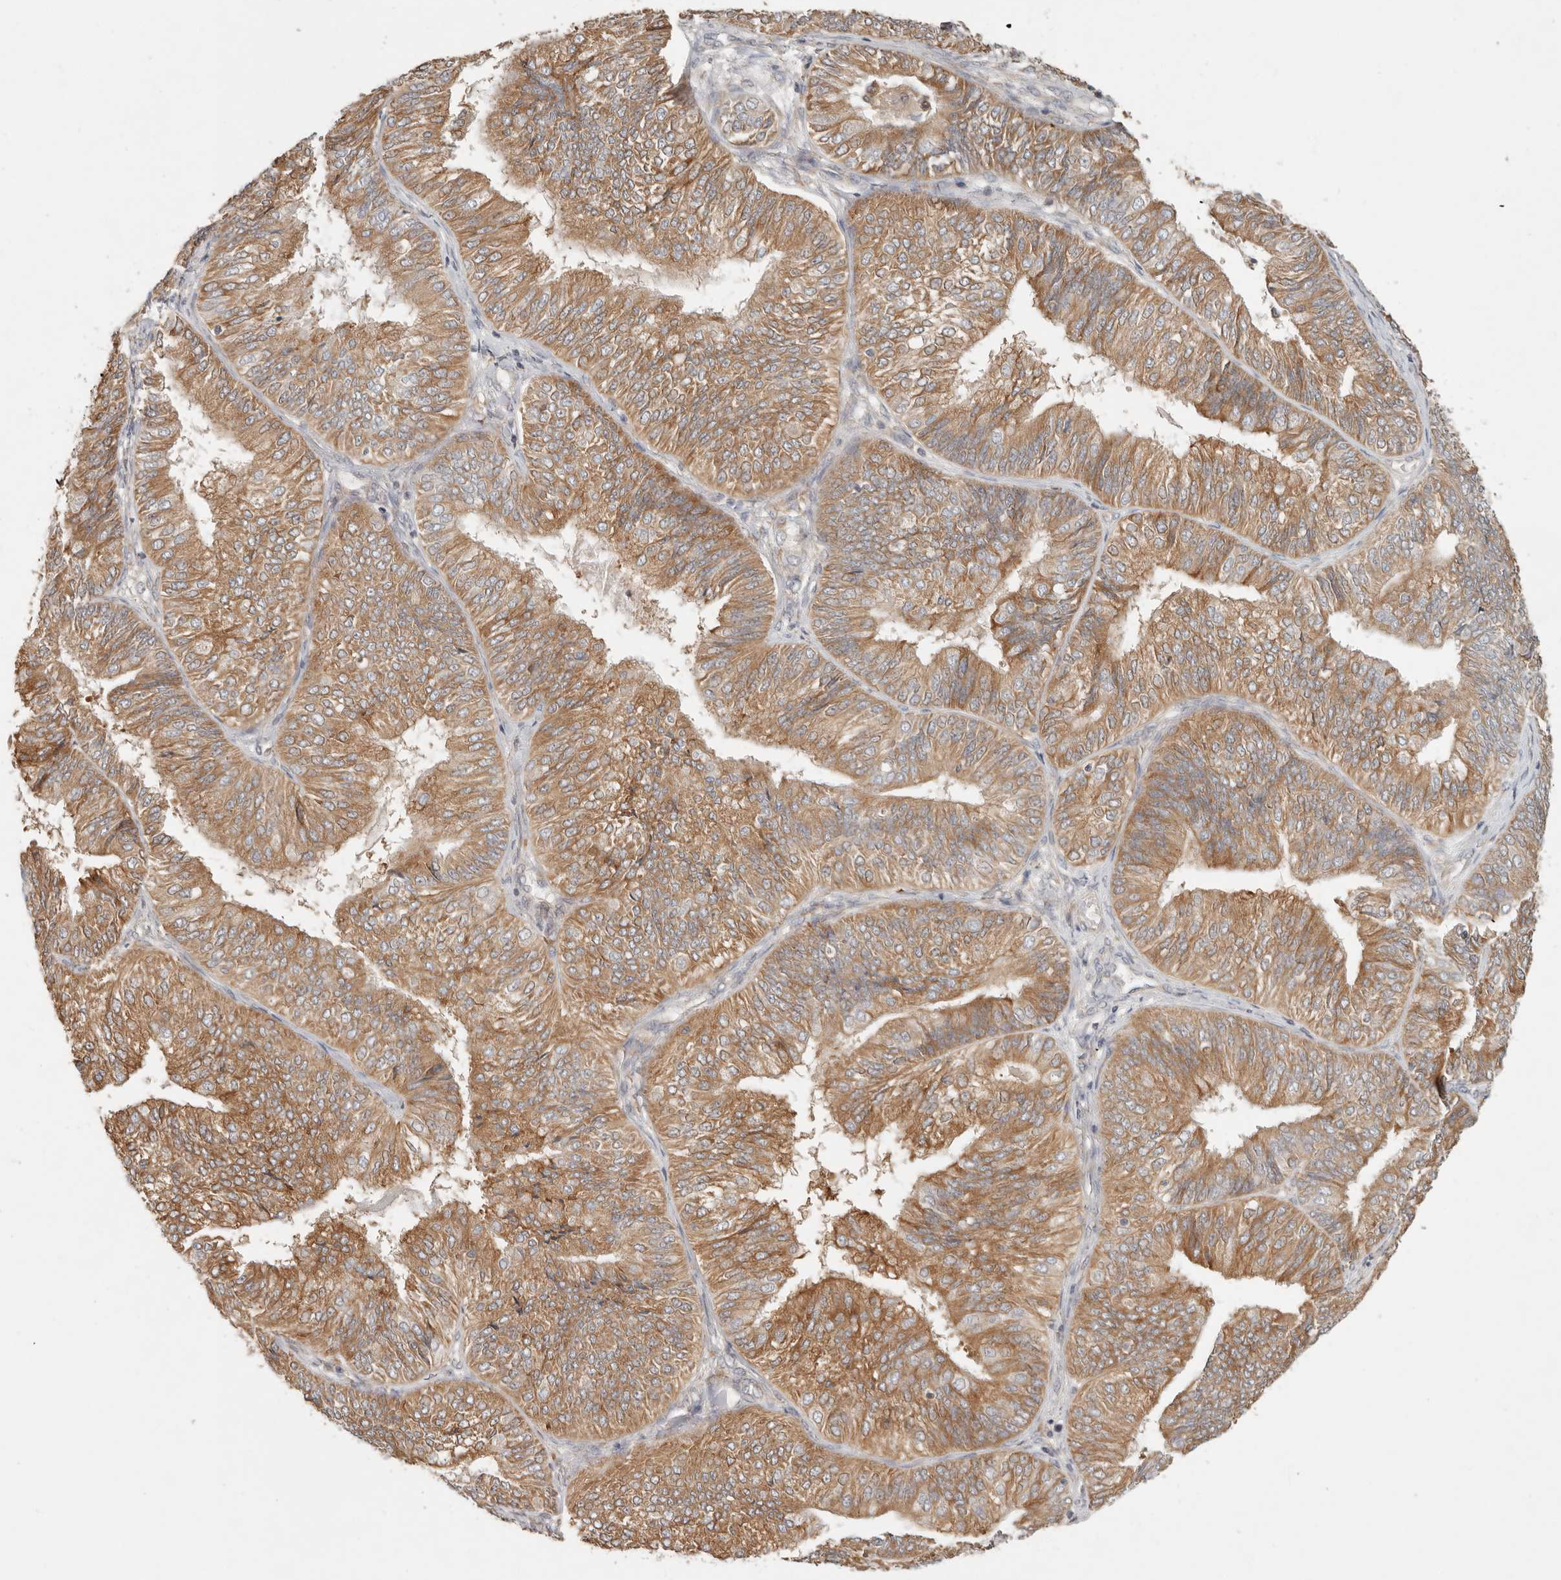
{"staining": {"intensity": "moderate", "quantity": ">75%", "location": "cytoplasmic/membranous"}, "tissue": "endometrial cancer", "cell_type": "Tumor cells", "image_type": "cancer", "snomed": [{"axis": "morphology", "description": "Adenocarcinoma, NOS"}, {"axis": "topography", "description": "Endometrium"}], "caption": "Human endometrial adenocarcinoma stained with a brown dye displays moderate cytoplasmic/membranous positive expression in approximately >75% of tumor cells.", "gene": "ARHGEF10L", "patient": {"sex": "female", "age": 58}}